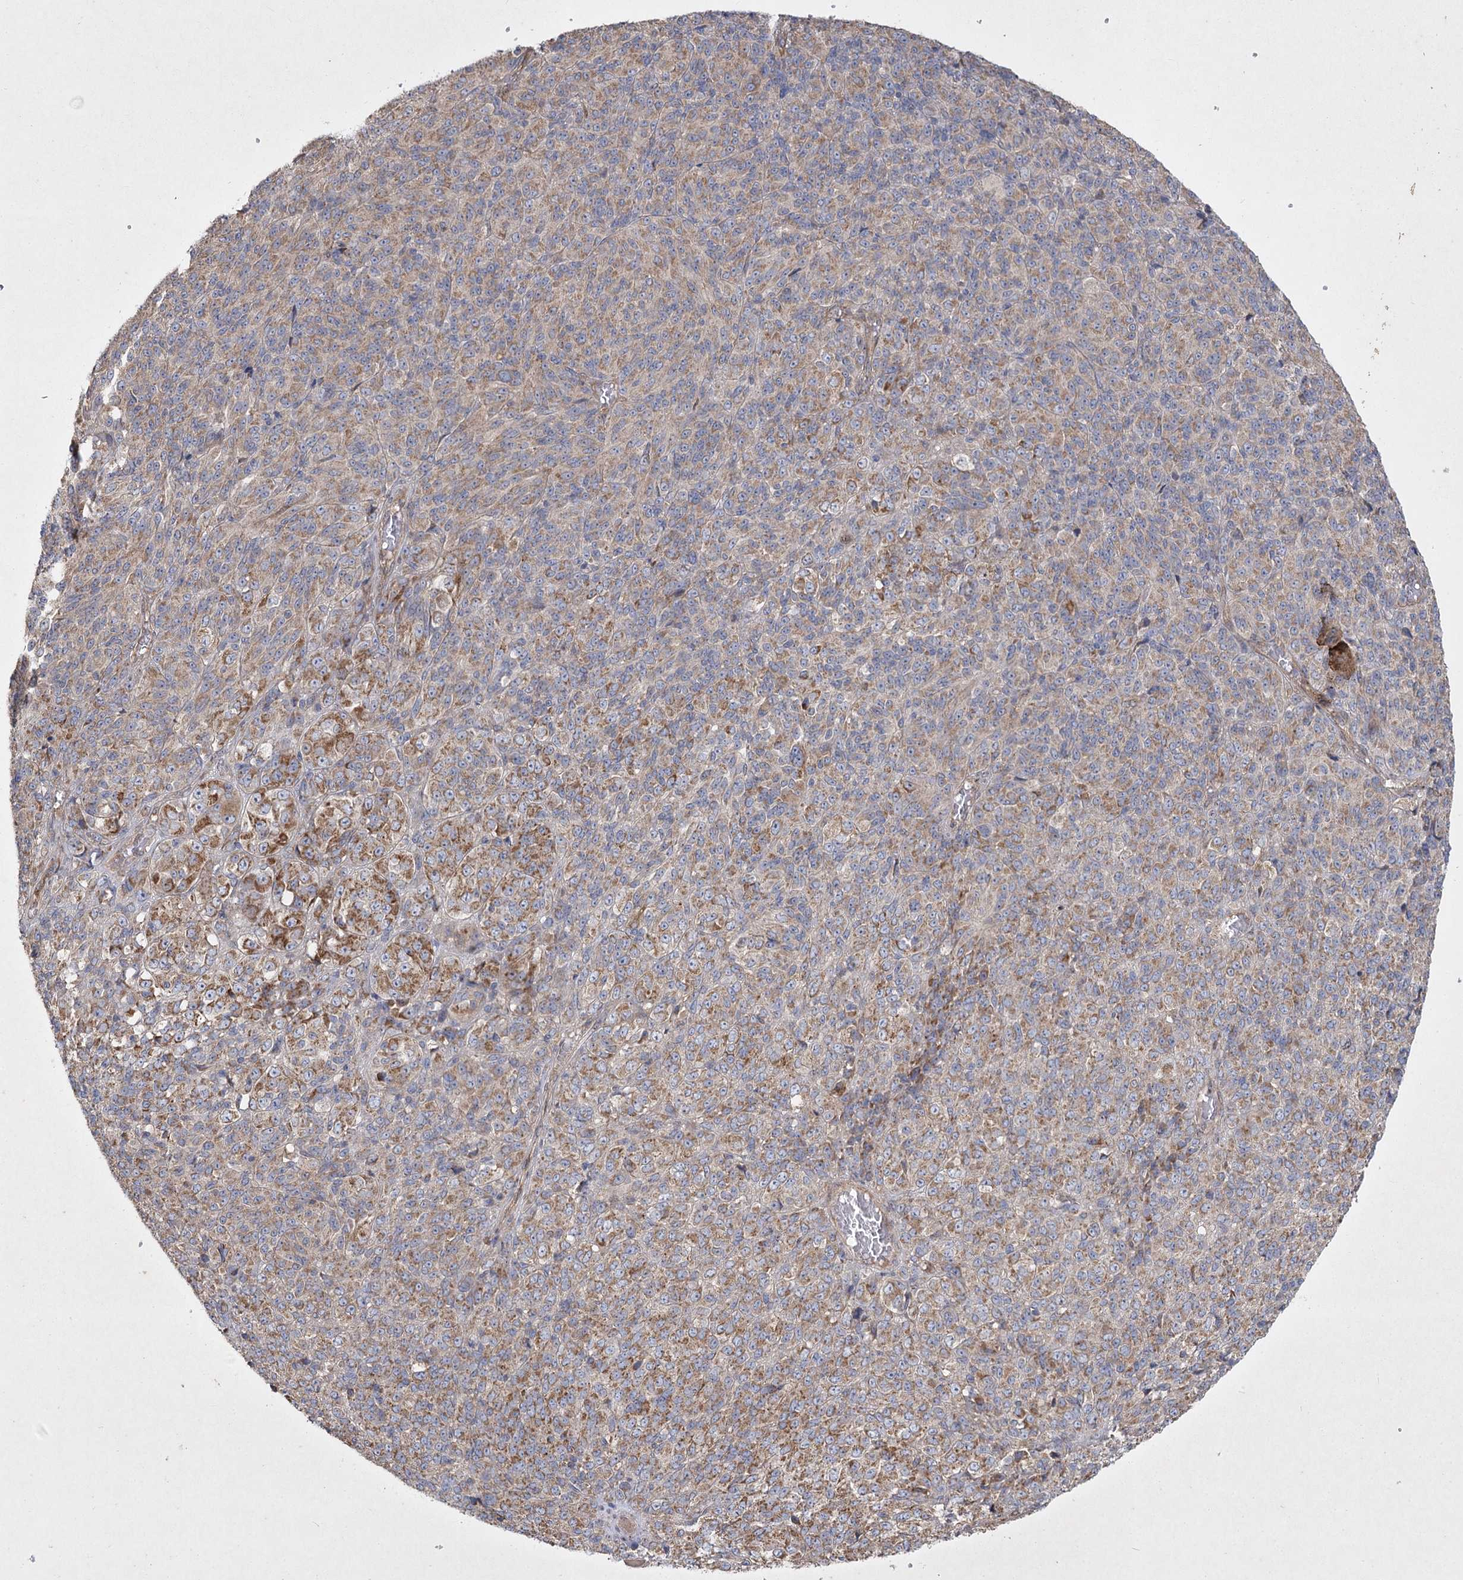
{"staining": {"intensity": "moderate", "quantity": ">75%", "location": "cytoplasmic/membranous"}, "tissue": "melanoma", "cell_type": "Tumor cells", "image_type": "cancer", "snomed": [{"axis": "morphology", "description": "Malignant melanoma, Metastatic site"}, {"axis": "topography", "description": "Brain"}], "caption": "DAB (3,3'-diaminobenzidine) immunohistochemical staining of malignant melanoma (metastatic site) exhibits moderate cytoplasmic/membranous protein staining in approximately >75% of tumor cells. (DAB (3,3'-diaminobenzidine) IHC with brightfield microscopy, high magnification).", "gene": "SH3TC1", "patient": {"sex": "female", "age": 56}}